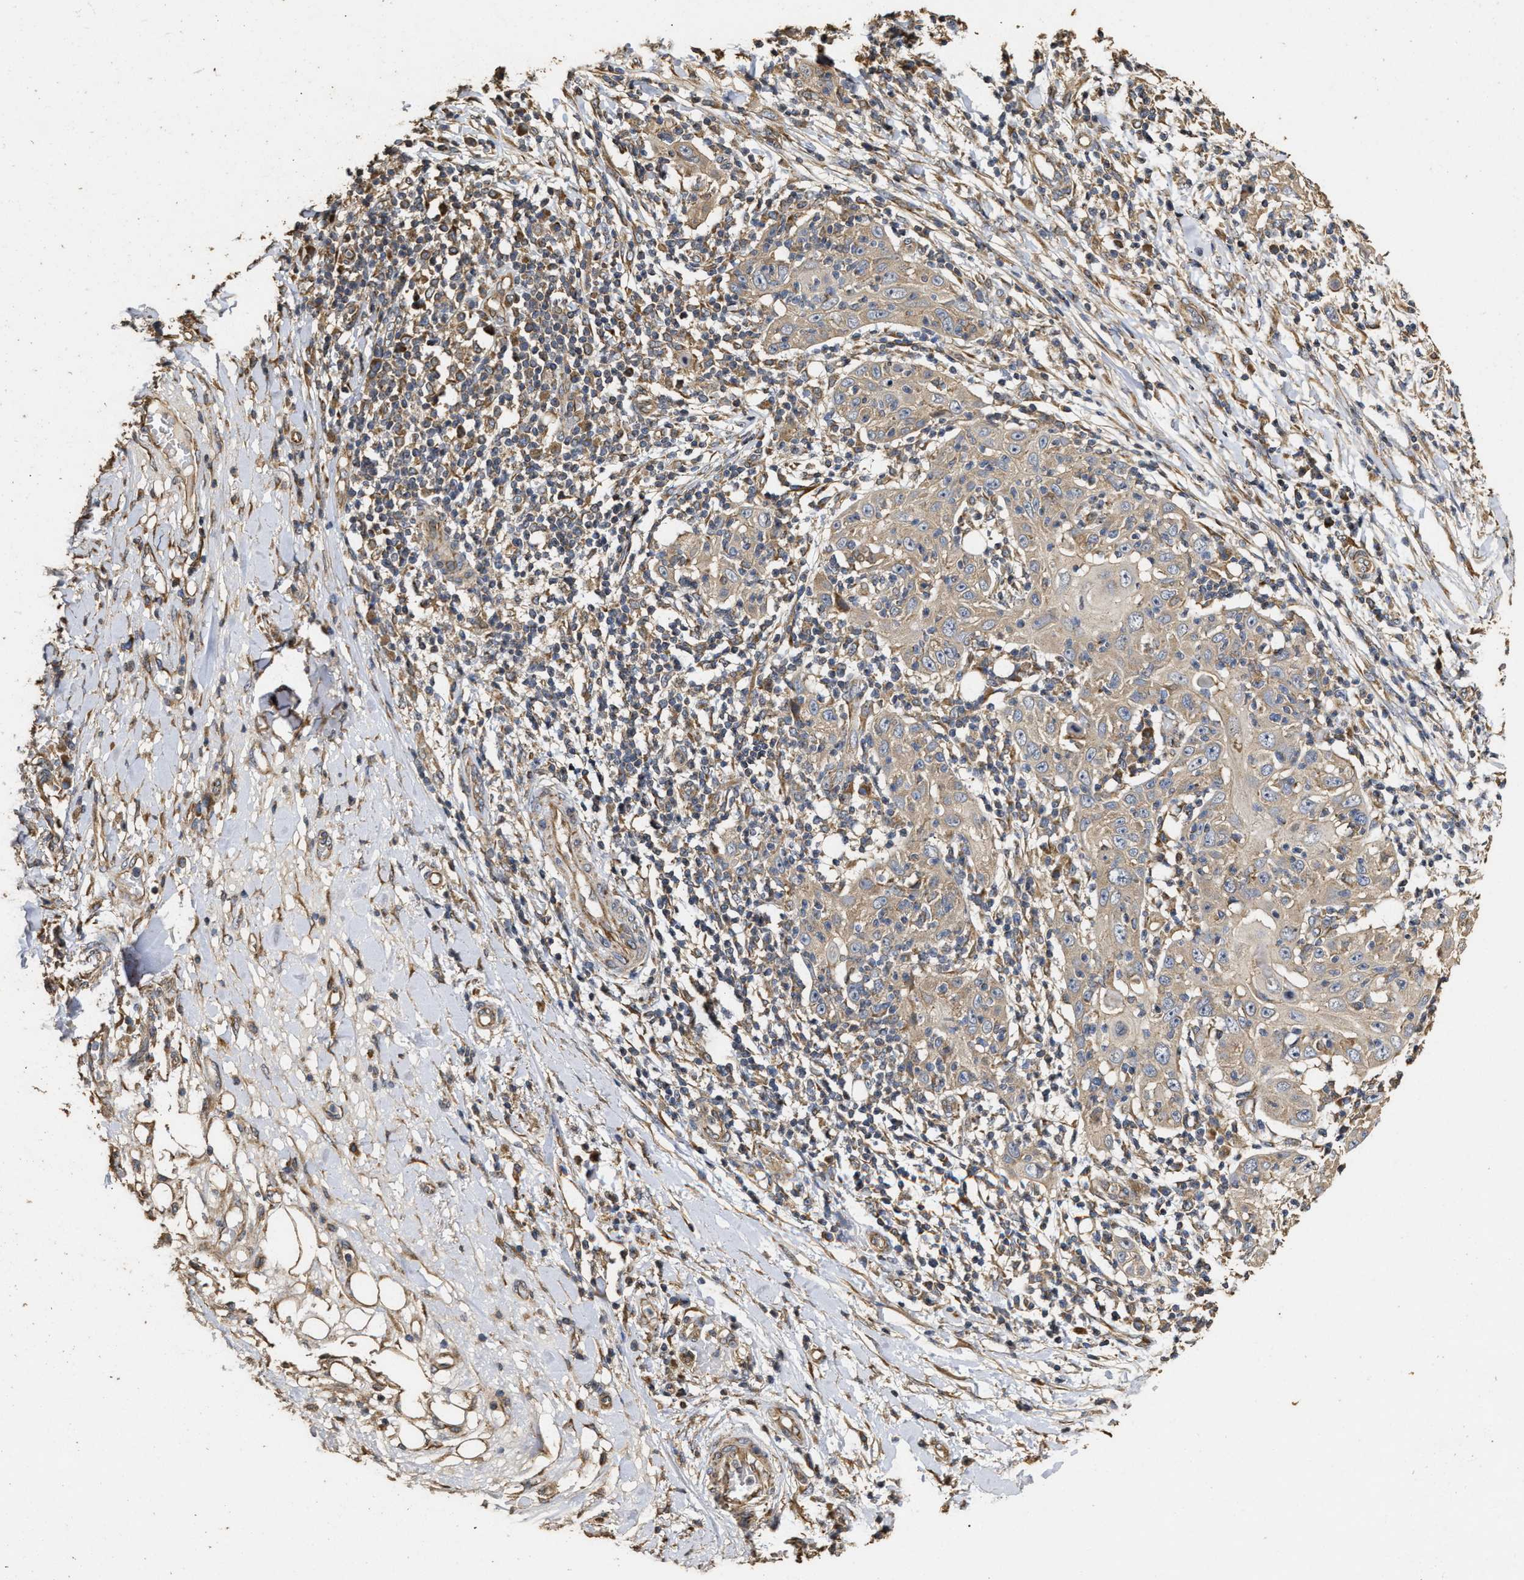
{"staining": {"intensity": "weak", "quantity": ">75%", "location": "cytoplasmic/membranous"}, "tissue": "skin cancer", "cell_type": "Tumor cells", "image_type": "cancer", "snomed": [{"axis": "morphology", "description": "Squamous cell carcinoma, NOS"}, {"axis": "topography", "description": "Skin"}], "caption": "Immunohistochemical staining of human skin cancer exhibits low levels of weak cytoplasmic/membranous staining in about >75% of tumor cells.", "gene": "NAV1", "patient": {"sex": "female", "age": 88}}